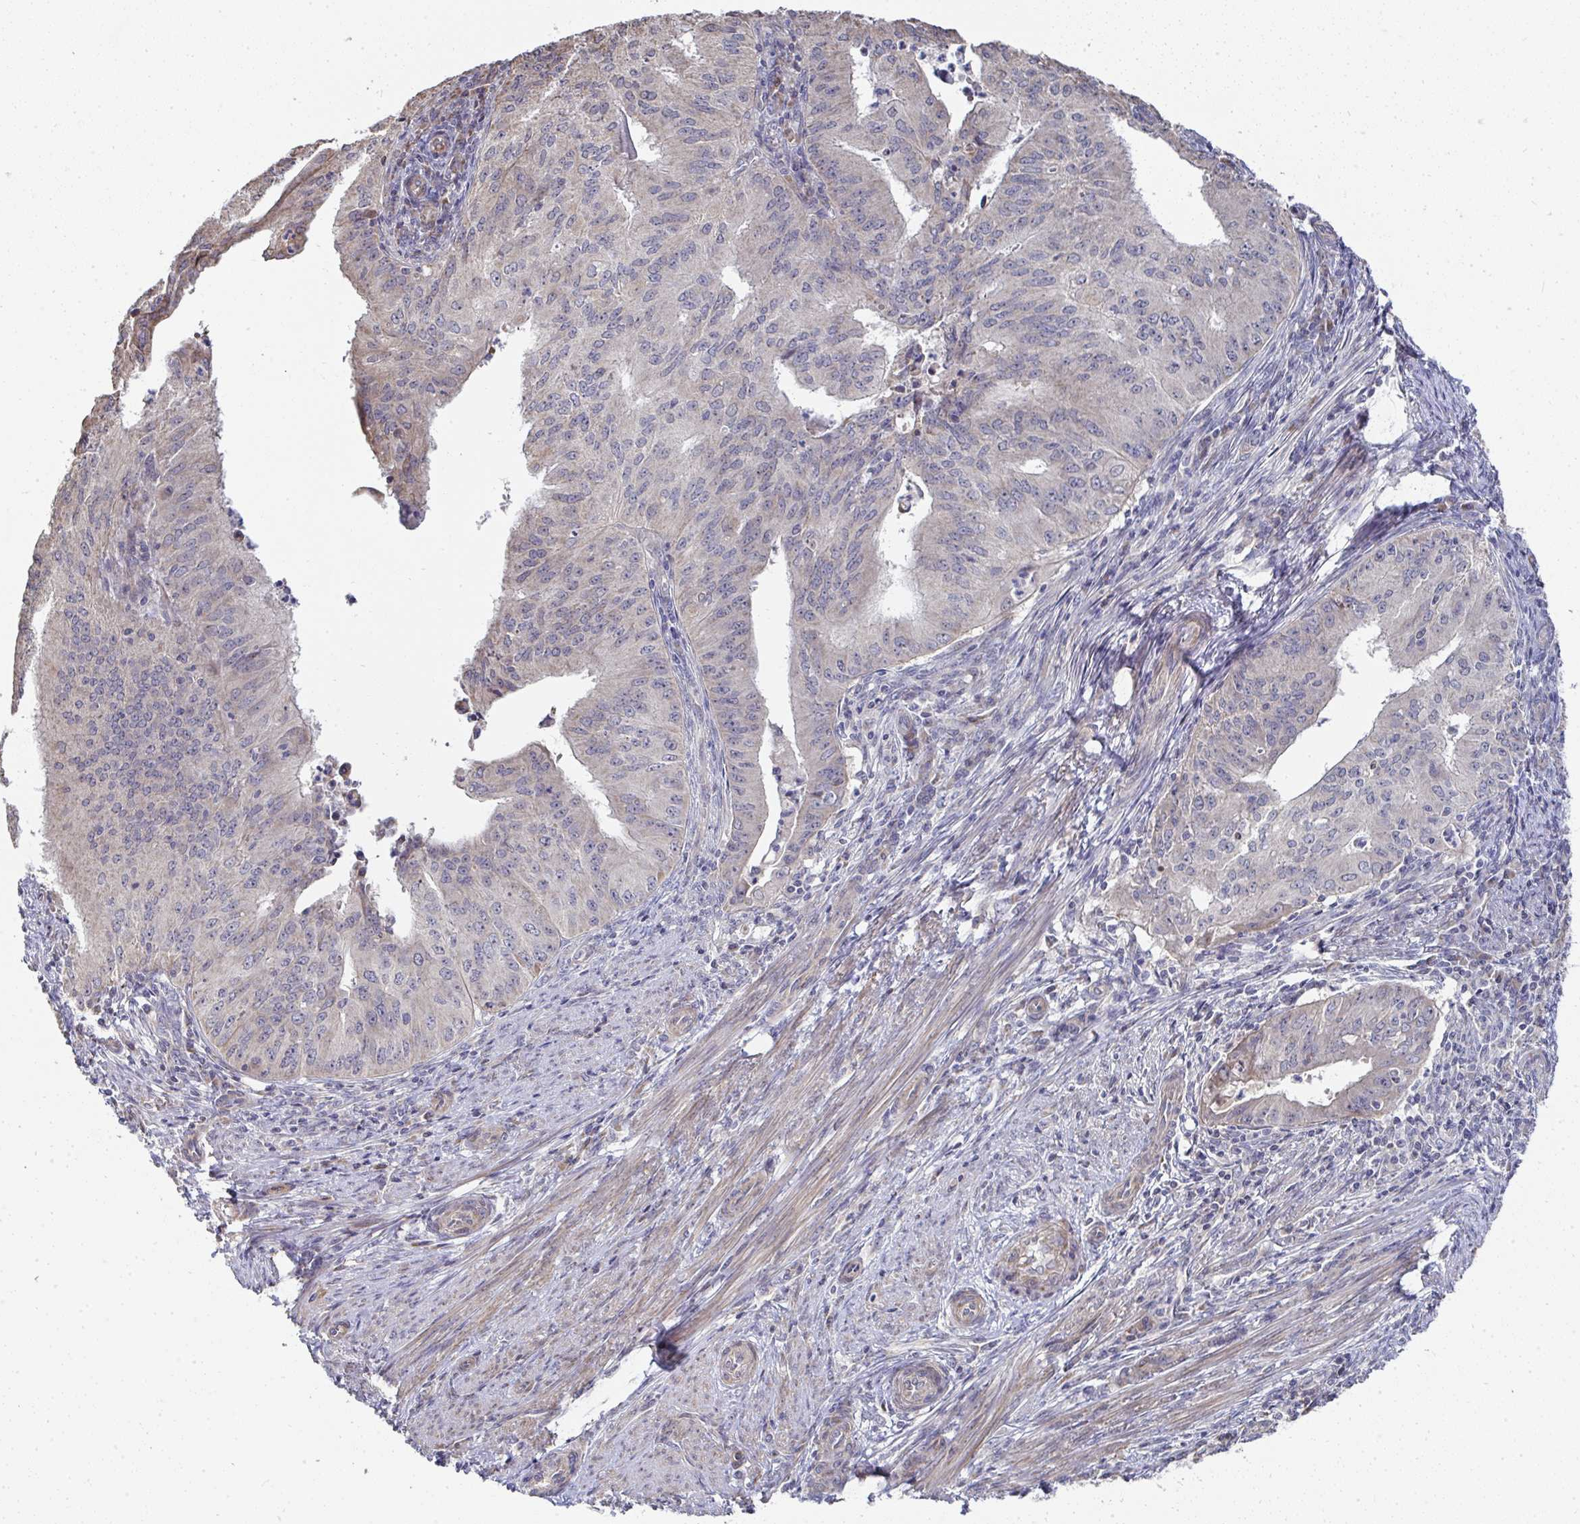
{"staining": {"intensity": "moderate", "quantity": "<25%", "location": "cytoplasmic/membranous"}, "tissue": "endometrial cancer", "cell_type": "Tumor cells", "image_type": "cancer", "snomed": [{"axis": "morphology", "description": "Adenocarcinoma, NOS"}, {"axis": "topography", "description": "Endometrium"}], "caption": "Protein positivity by immunohistochemistry demonstrates moderate cytoplasmic/membranous staining in about <25% of tumor cells in endometrial cancer. Immunohistochemistry stains the protein of interest in brown and the nuclei are stained blue.", "gene": "AGTPBP1", "patient": {"sex": "female", "age": 50}}